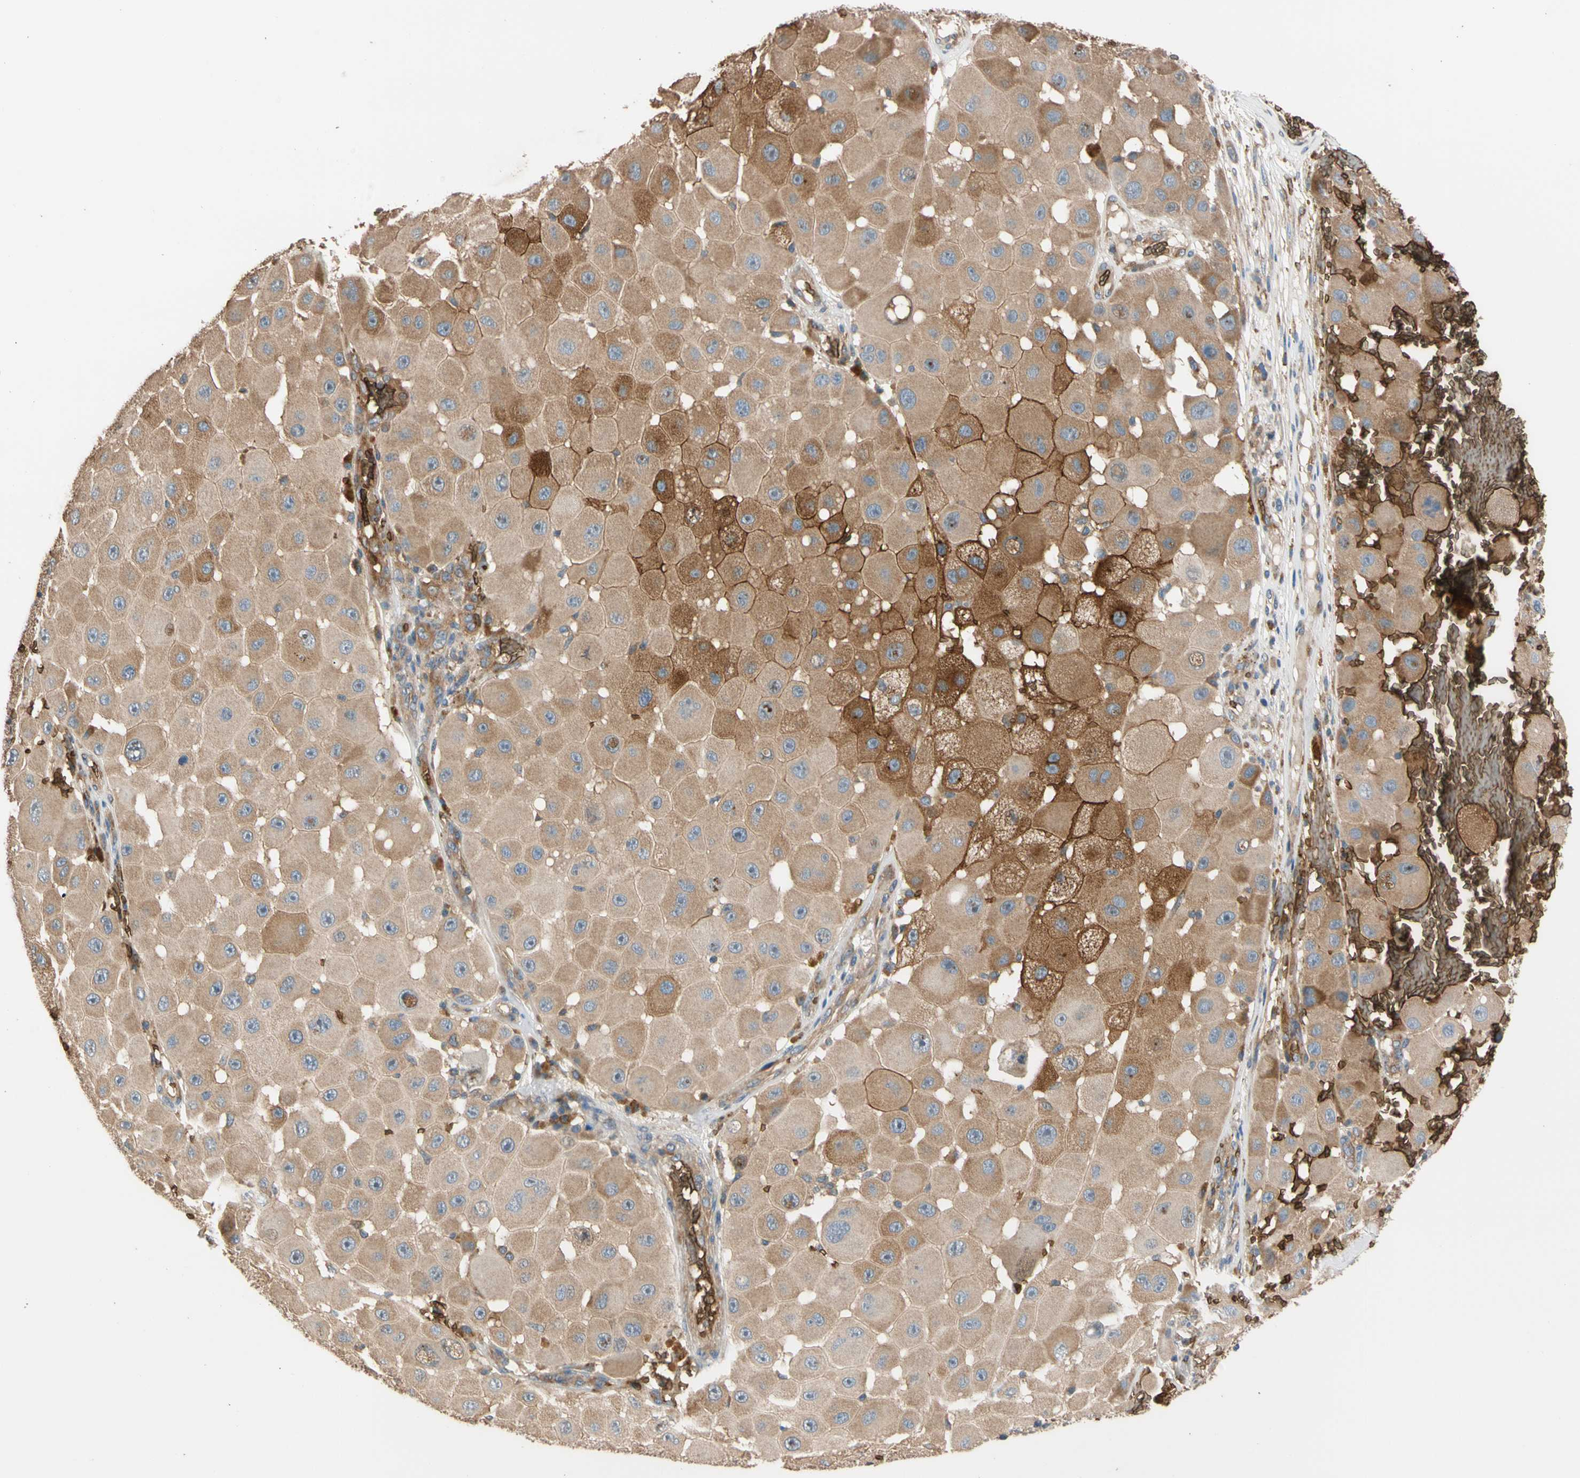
{"staining": {"intensity": "strong", "quantity": "<25%", "location": "cytoplasmic/membranous"}, "tissue": "melanoma", "cell_type": "Tumor cells", "image_type": "cancer", "snomed": [{"axis": "morphology", "description": "Malignant melanoma, NOS"}, {"axis": "topography", "description": "Skin"}], "caption": "This photomicrograph exhibits melanoma stained with immunohistochemistry (IHC) to label a protein in brown. The cytoplasmic/membranous of tumor cells show strong positivity for the protein. Nuclei are counter-stained blue.", "gene": "RIOK2", "patient": {"sex": "female", "age": 81}}